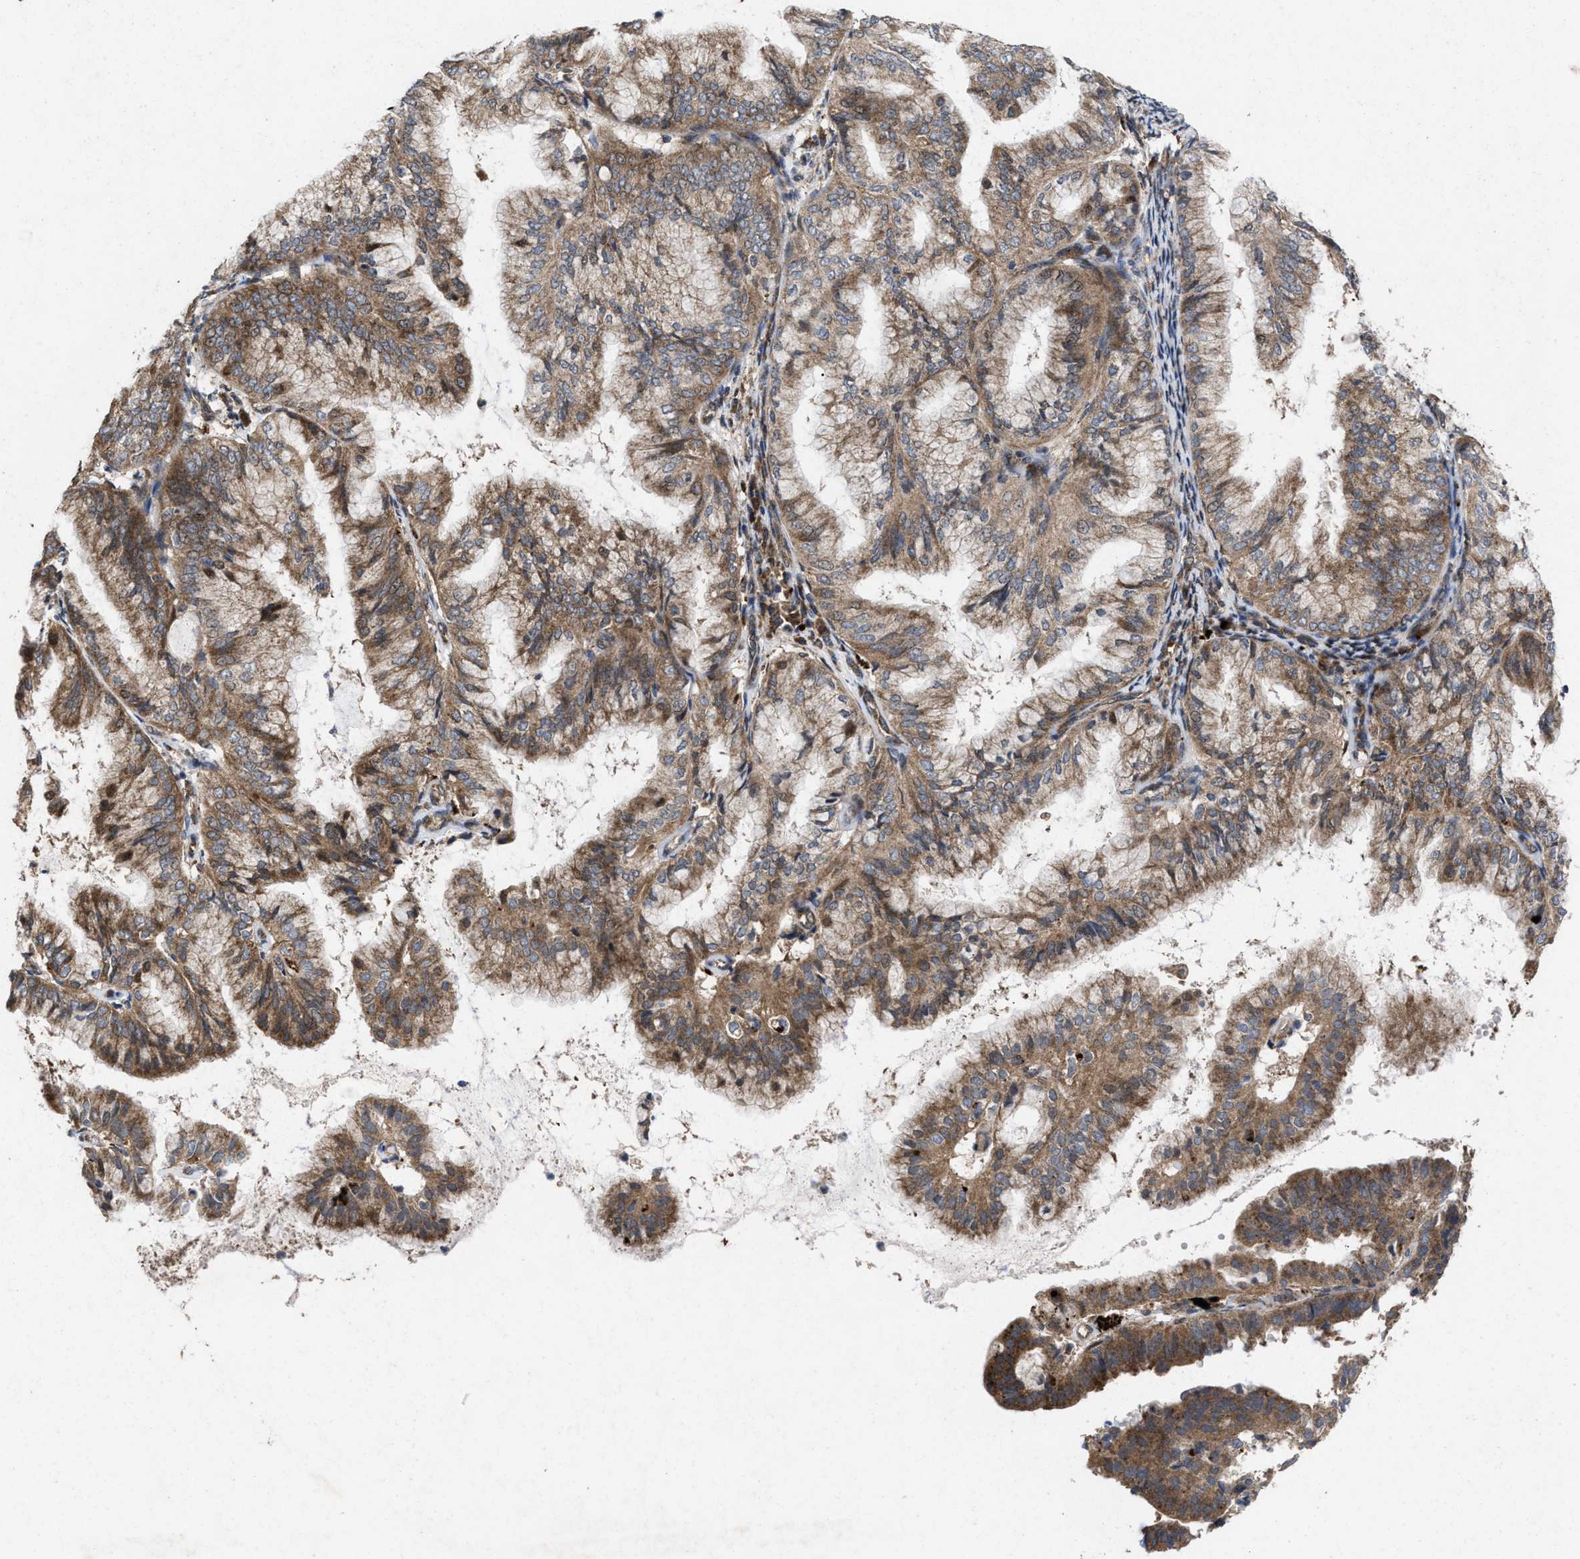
{"staining": {"intensity": "moderate", "quantity": ">75%", "location": "cytoplasmic/membranous"}, "tissue": "endometrial cancer", "cell_type": "Tumor cells", "image_type": "cancer", "snomed": [{"axis": "morphology", "description": "Adenocarcinoma, NOS"}, {"axis": "topography", "description": "Endometrium"}], "caption": "Immunohistochemical staining of endometrial cancer exhibits medium levels of moderate cytoplasmic/membranous protein staining in approximately >75% of tumor cells.", "gene": "MSI2", "patient": {"sex": "female", "age": 63}}